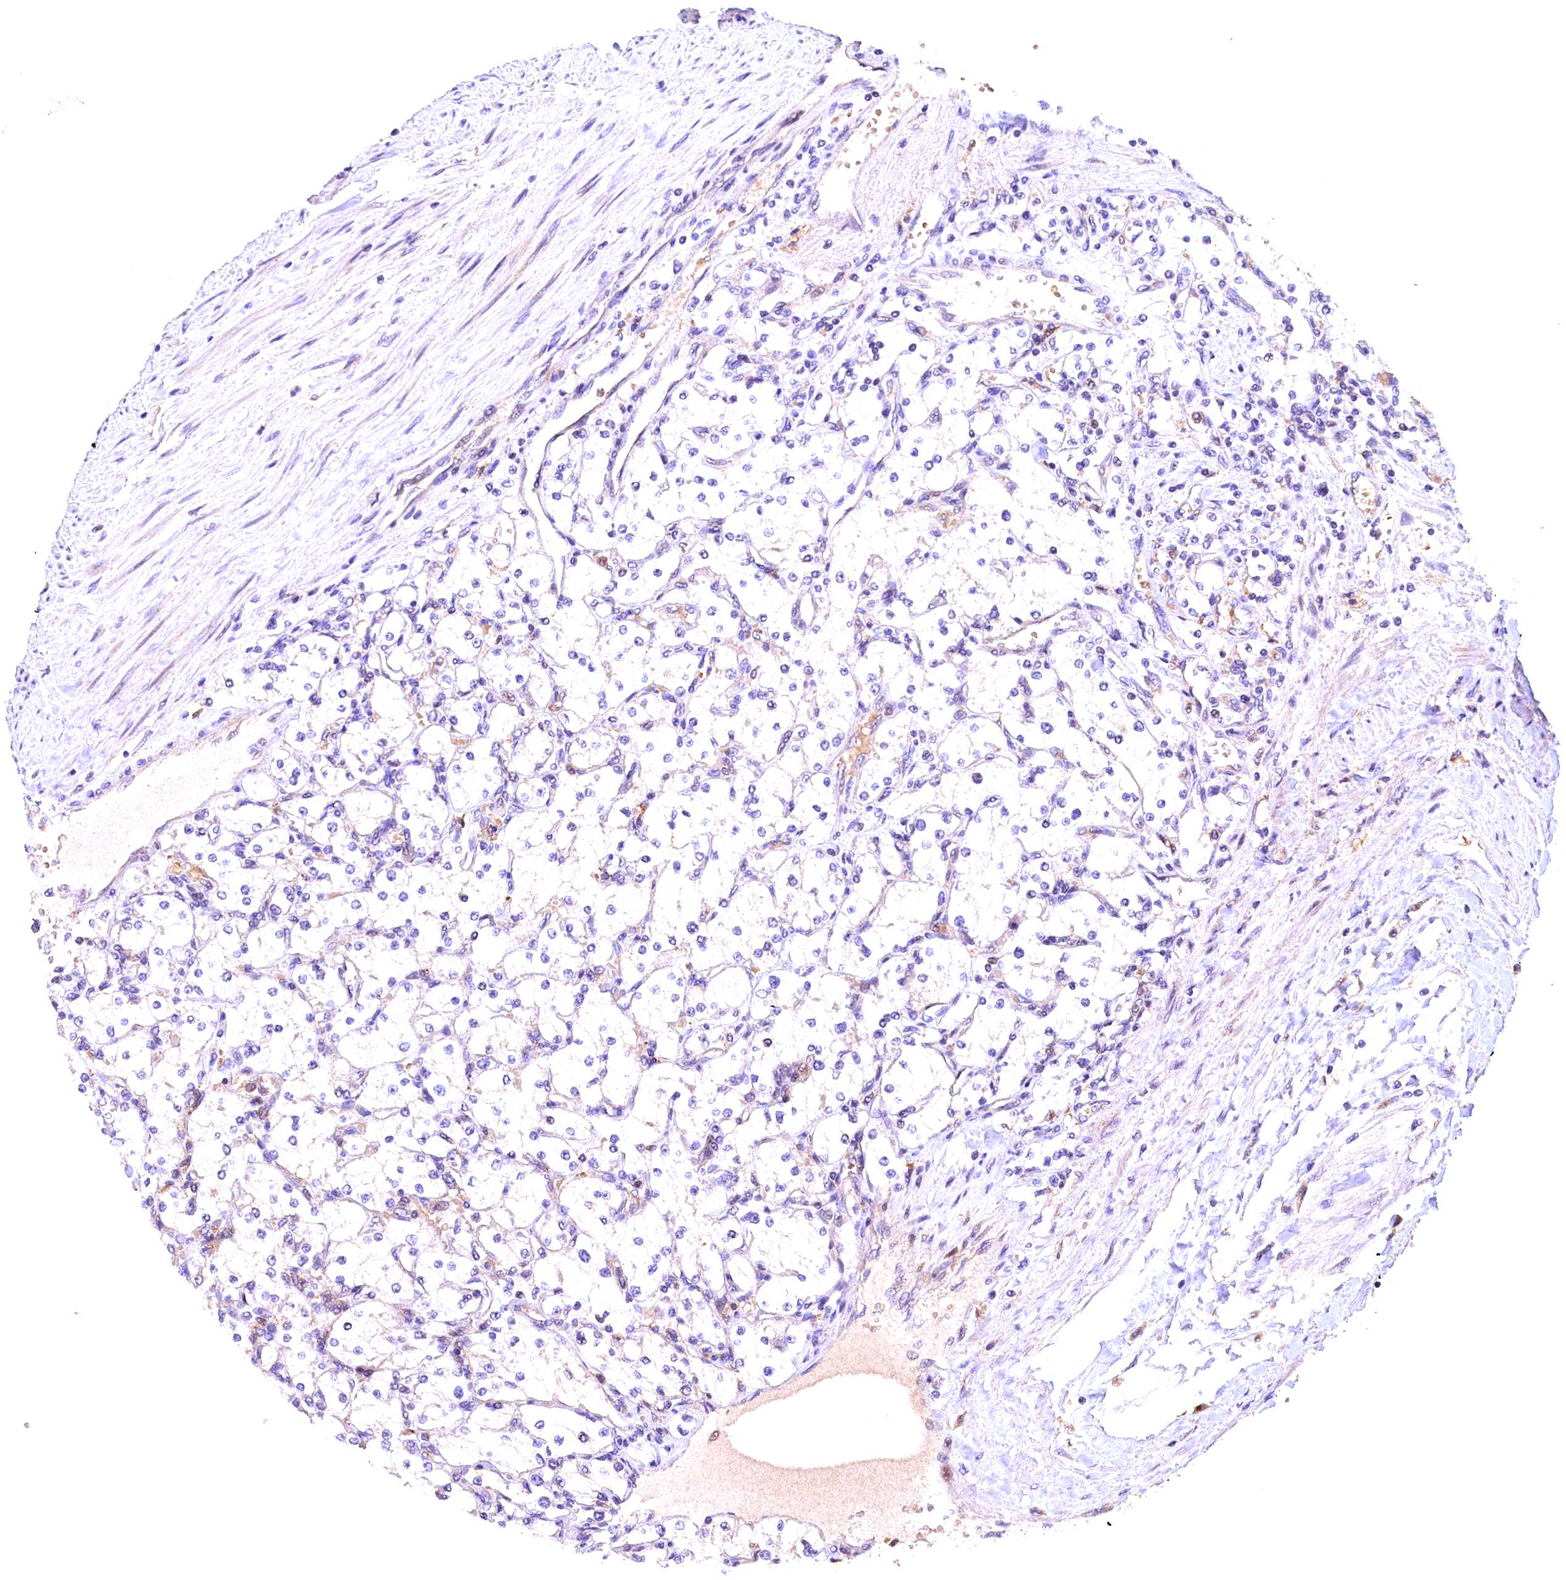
{"staining": {"intensity": "negative", "quantity": "none", "location": "none"}, "tissue": "renal cancer", "cell_type": "Tumor cells", "image_type": "cancer", "snomed": [{"axis": "morphology", "description": "Adenocarcinoma, NOS"}, {"axis": "topography", "description": "Kidney"}], "caption": "A micrograph of human renal adenocarcinoma is negative for staining in tumor cells.", "gene": "NAIP", "patient": {"sex": "male", "age": 80}}